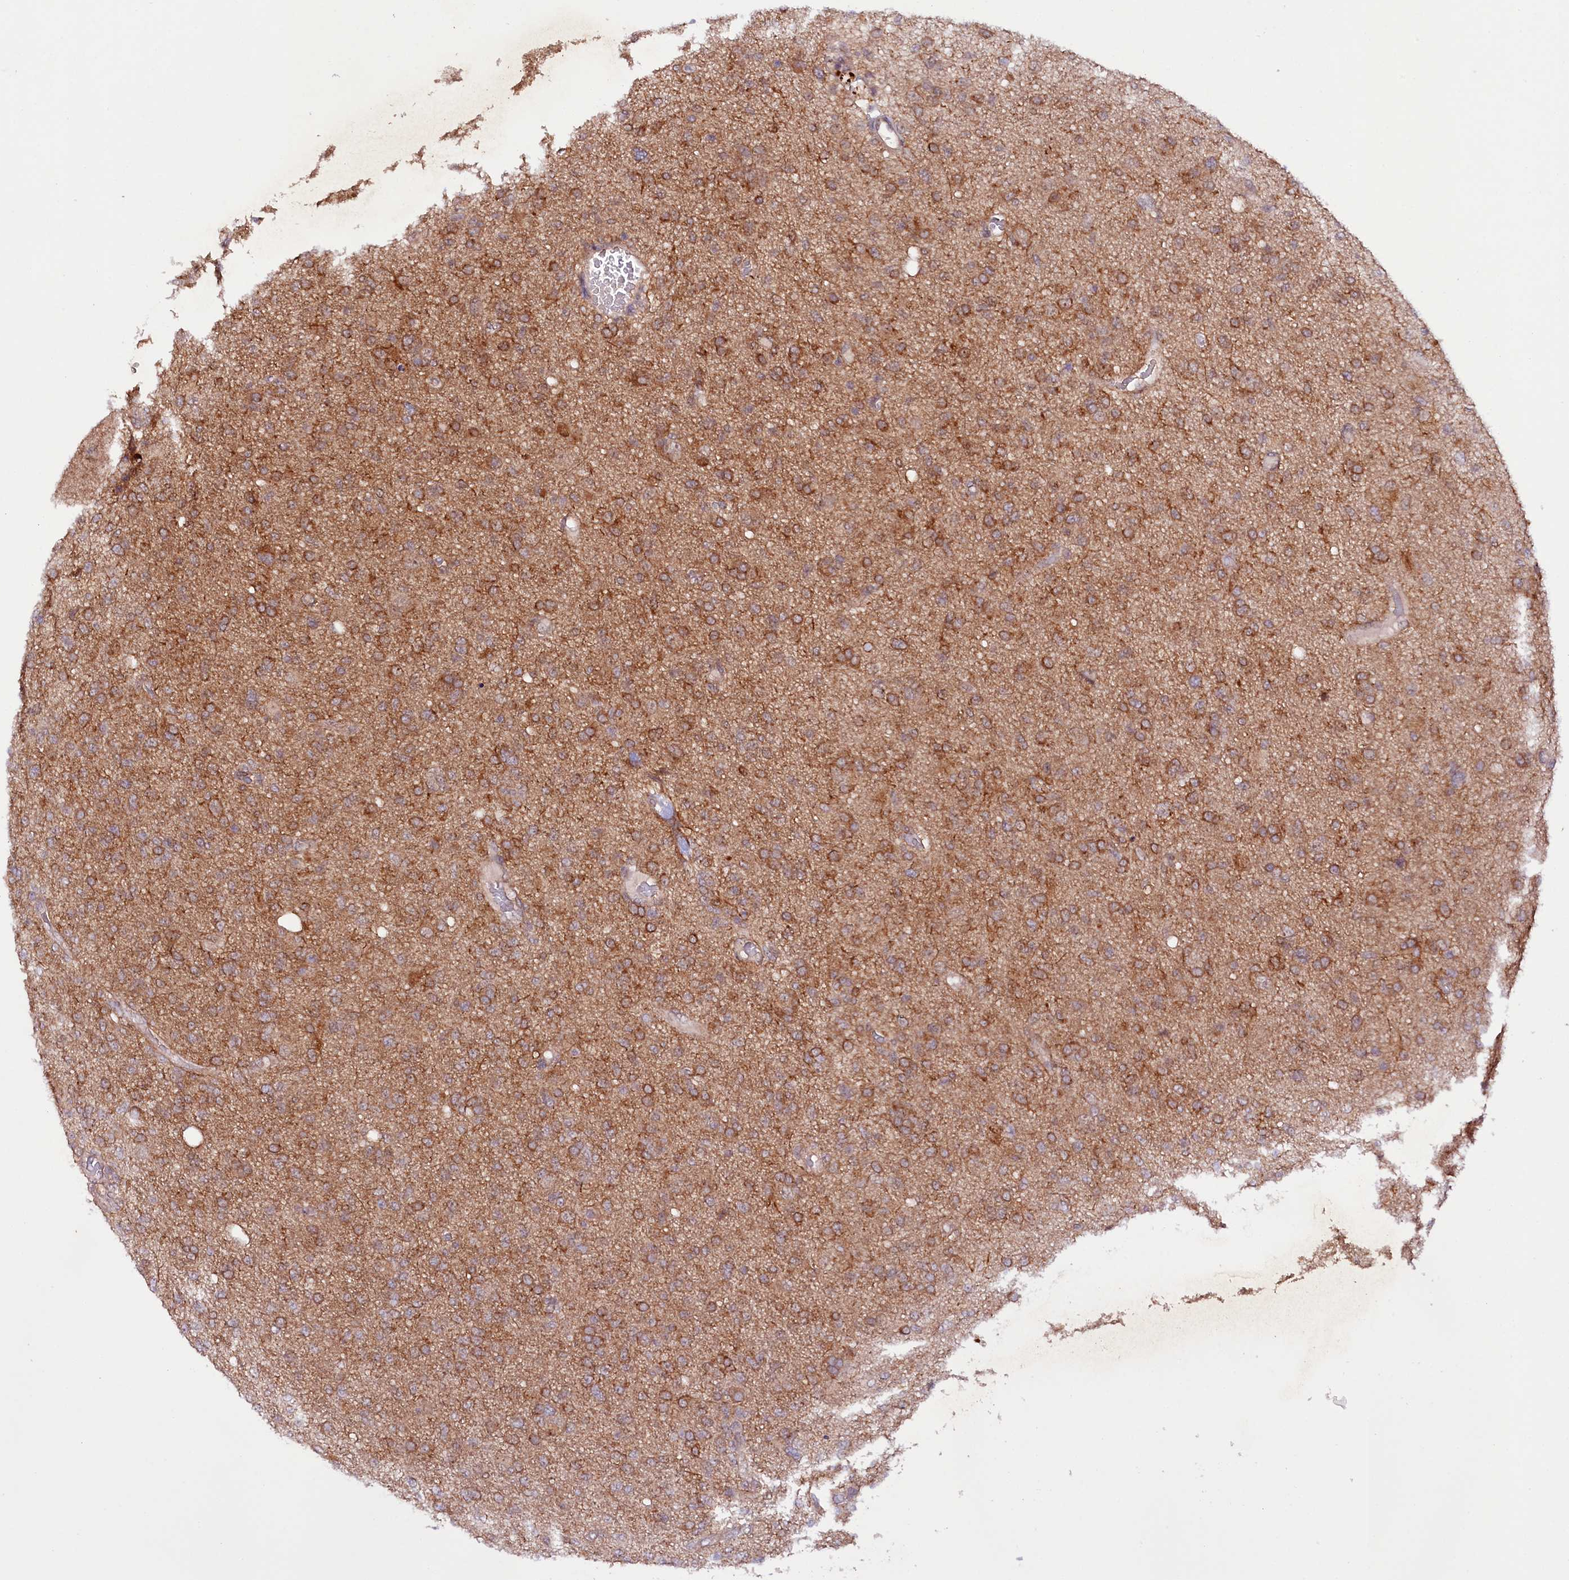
{"staining": {"intensity": "moderate", "quantity": ">75%", "location": "cytoplasmic/membranous"}, "tissue": "glioma", "cell_type": "Tumor cells", "image_type": "cancer", "snomed": [{"axis": "morphology", "description": "Glioma, malignant, High grade"}, {"axis": "topography", "description": "Brain"}], "caption": "A histopathology image of malignant high-grade glioma stained for a protein displays moderate cytoplasmic/membranous brown staining in tumor cells.", "gene": "PHLDB1", "patient": {"sex": "female", "age": 57}}